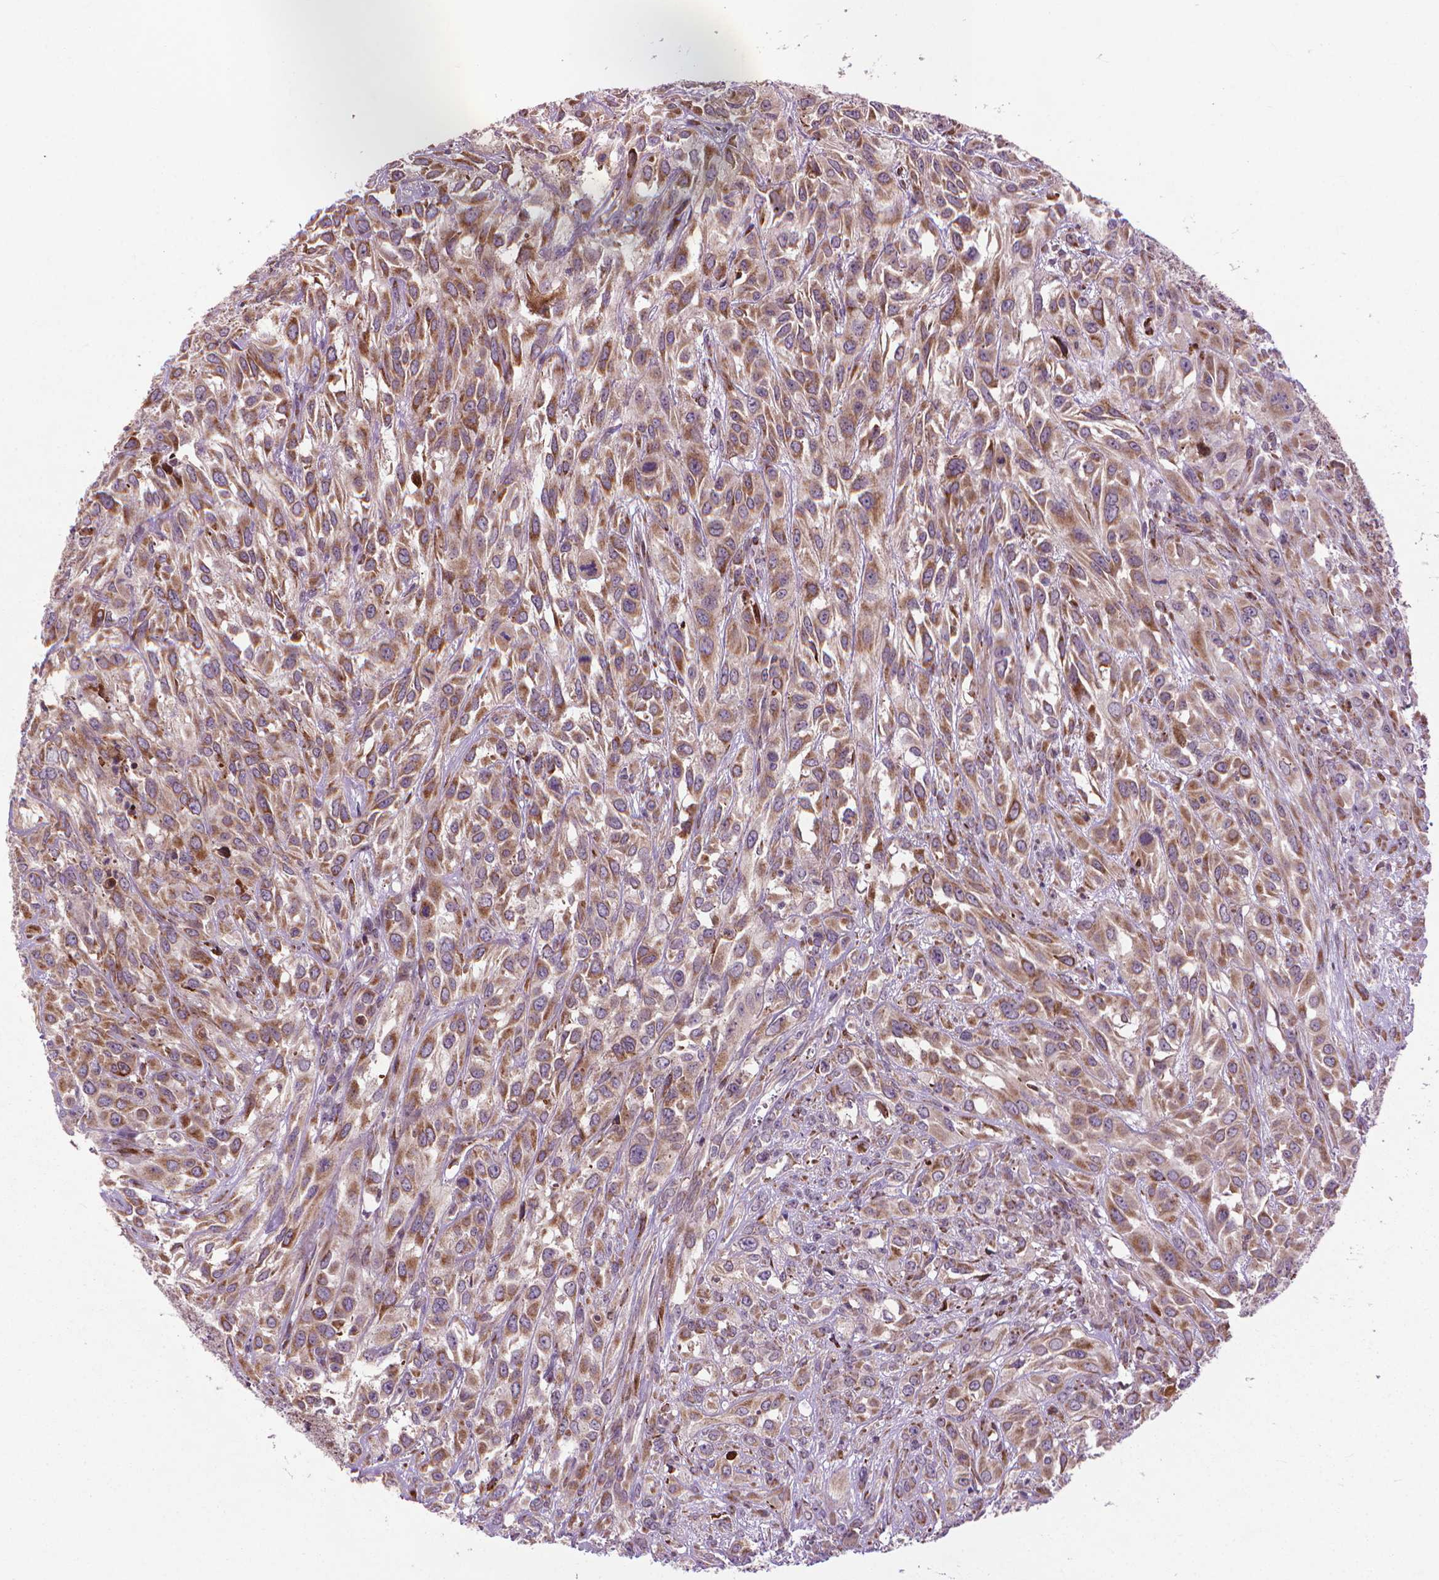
{"staining": {"intensity": "moderate", "quantity": ">75%", "location": "cytoplasmic/membranous"}, "tissue": "urothelial cancer", "cell_type": "Tumor cells", "image_type": "cancer", "snomed": [{"axis": "morphology", "description": "Urothelial carcinoma, High grade"}, {"axis": "topography", "description": "Urinary bladder"}], "caption": "The immunohistochemical stain shows moderate cytoplasmic/membranous expression in tumor cells of urothelial cancer tissue. Ihc stains the protein in brown and the nuclei are stained blue.", "gene": "MYH14", "patient": {"sex": "male", "age": 67}}